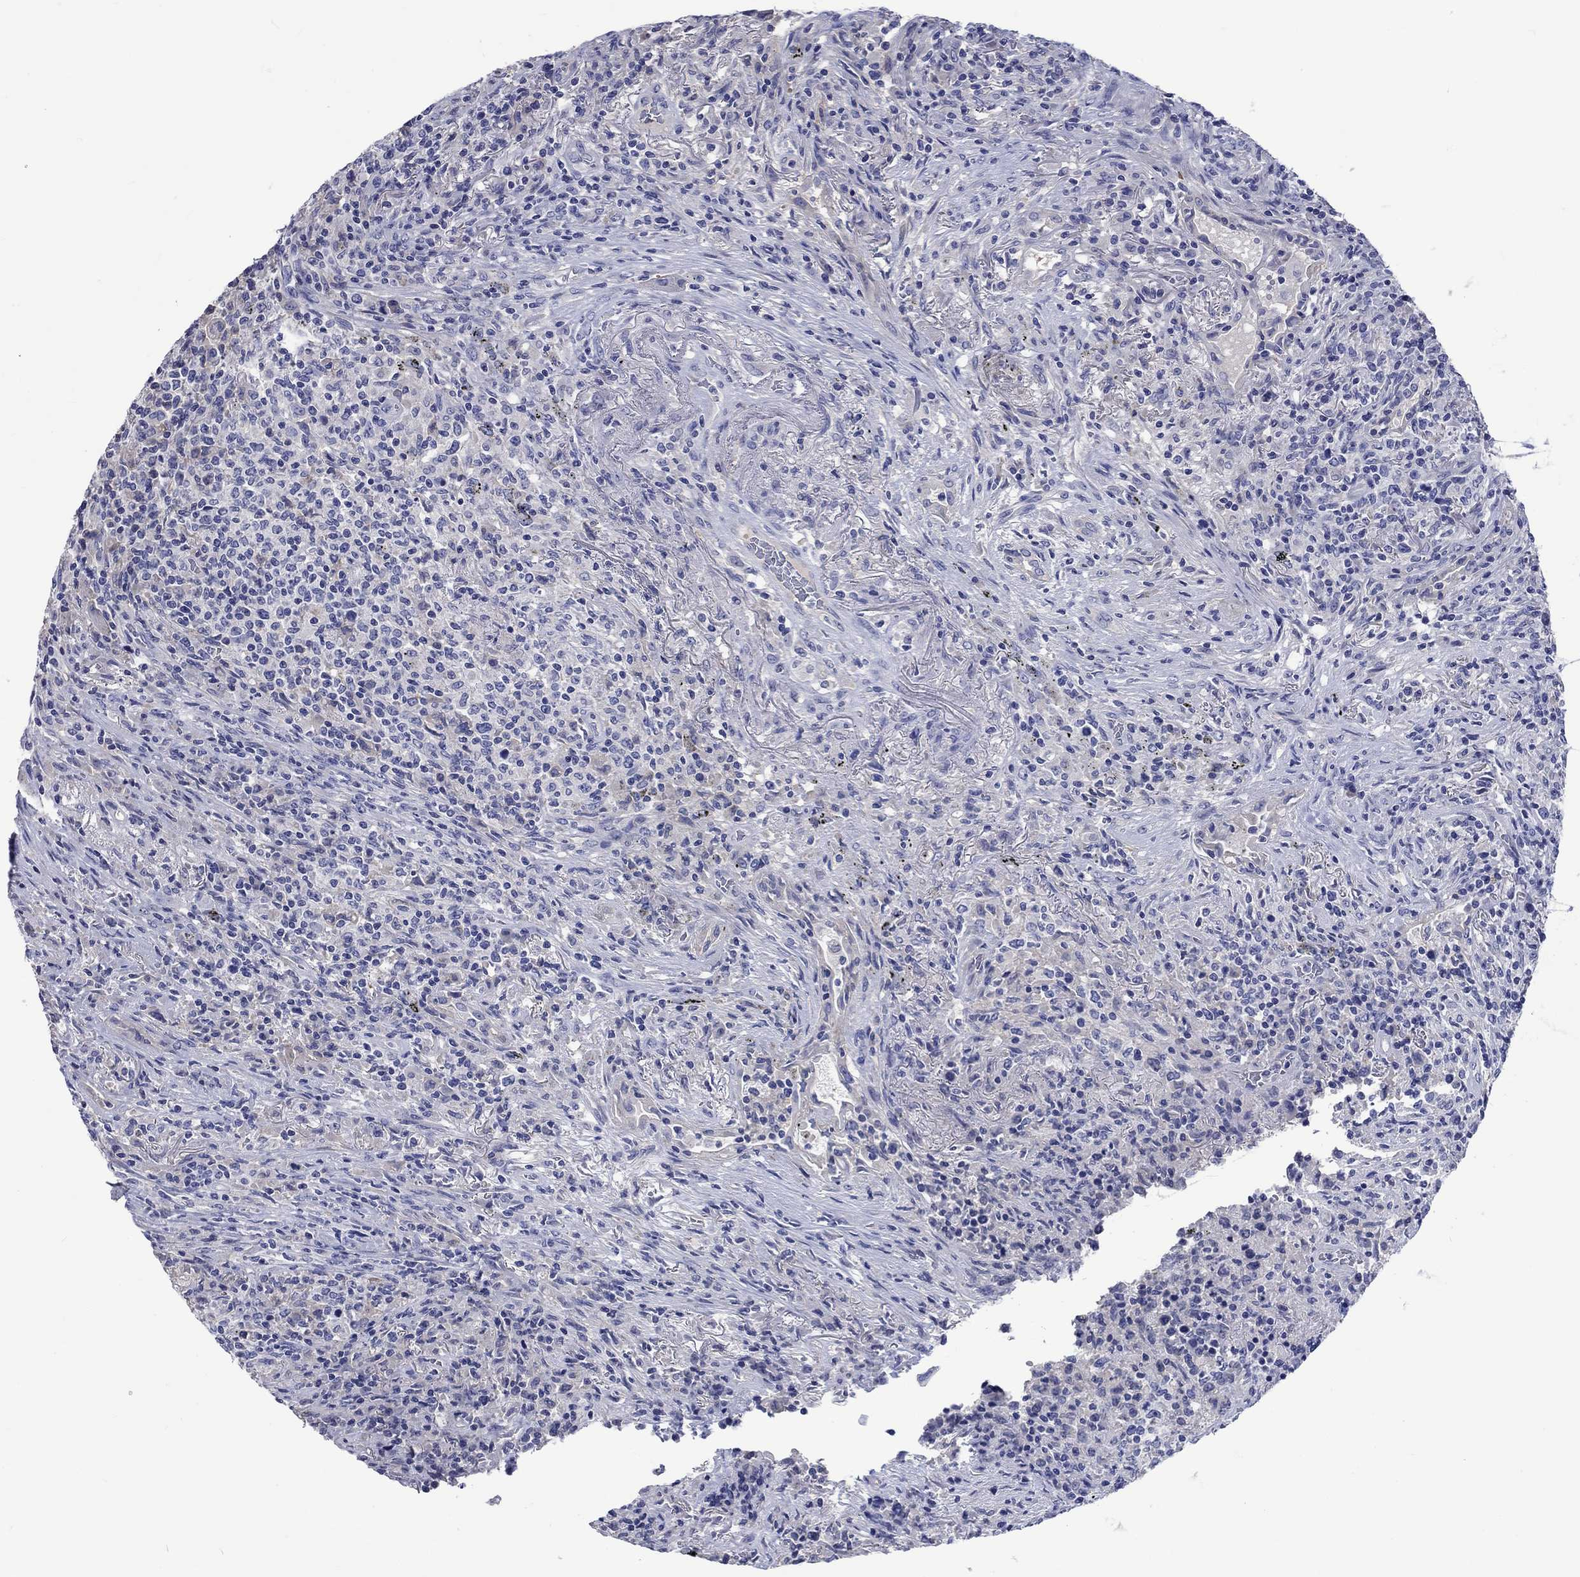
{"staining": {"intensity": "negative", "quantity": "none", "location": "none"}, "tissue": "lymphoma", "cell_type": "Tumor cells", "image_type": "cancer", "snomed": [{"axis": "morphology", "description": "Malignant lymphoma, non-Hodgkin's type, High grade"}, {"axis": "topography", "description": "Lung"}], "caption": "DAB immunohistochemical staining of human malignant lymphoma, non-Hodgkin's type (high-grade) demonstrates no significant positivity in tumor cells. (DAB (3,3'-diaminobenzidine) immunohistochemistry (IHC), high magnification).", "gene": "TOMM20L", "patient": {"sex": "male", "age": 79}}